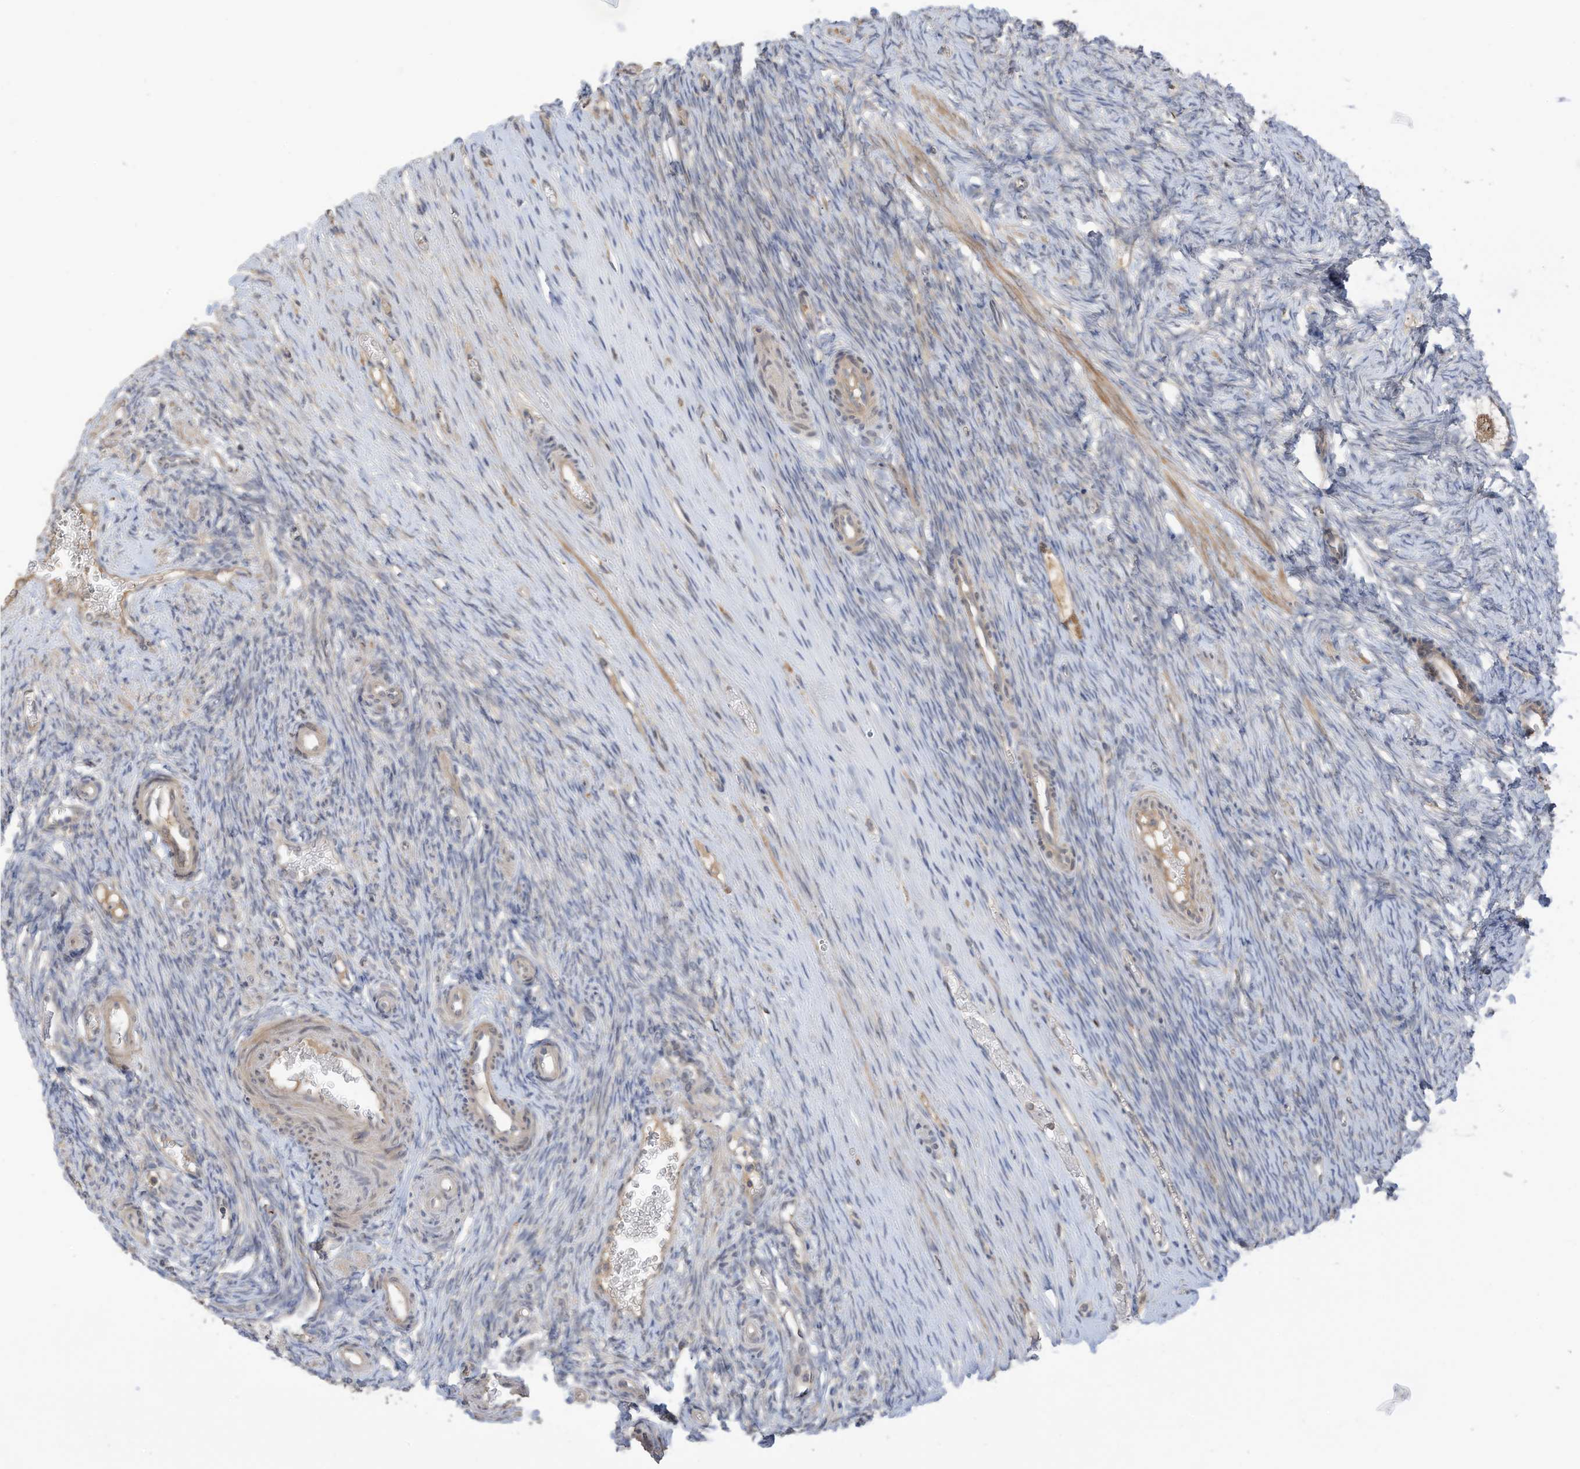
{"staining": {"intensity": "negative", "quantity": "none", "location": "none"}, "tissue": "ovary", "cell_type": "Ovarian stroma cells", "image_type": "normal", "snomed": [{"axis": "morphology", "description": "Adenocarcinoma, NOS"}, {"axis": "topography", "description": "Endometrium"}], "caption": "Ovarian stroma cells are negative for protein expression in benign human ovary. (DAB immunohistochemistry visualized using brightfield microscopy, high magnification).", "gene": "REC8", "patient": {"sex": "female", "age": 32}}